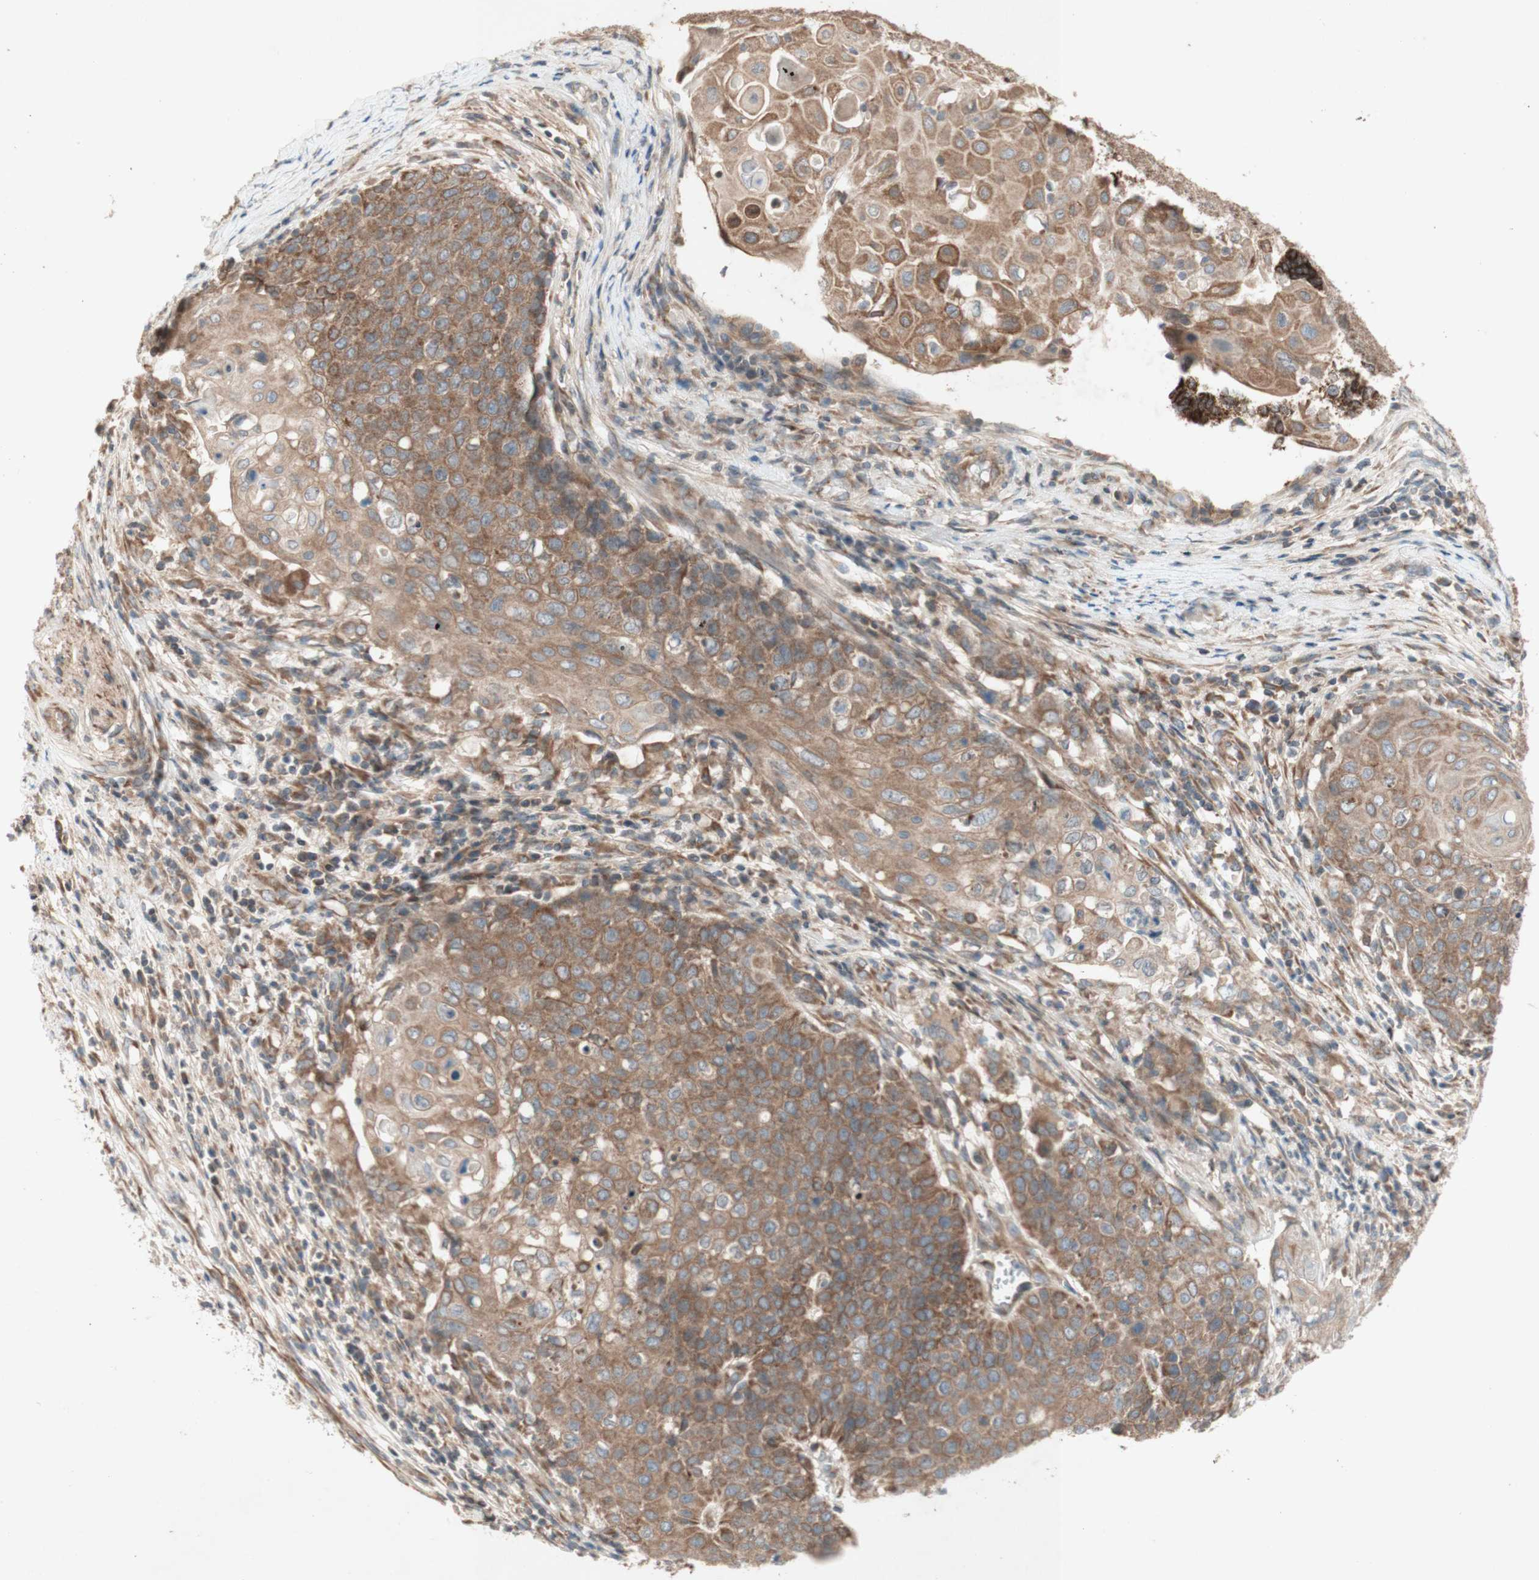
{"staining": {"intensity": "moderate", "quantity": ">75%", "location": "cytoplasmic/membranous"}, "tissue": "cervical cancer", "cell_type": "Tumor cells", "image_type": "cancer", "snomed": [{"axis": "morphology", "description": "Squamous cell carcinoma, NOS"}, {"axis": "topography", "description": "Cervix"}], "caption": "Cervical cancer (squamous cell carcinoma) stained for a protein exhibits moderate cytoplasmic/membranous positivity in tumor cells.", "gene": "SOCS2", "patient": {"sex": "female", "age": 39}}